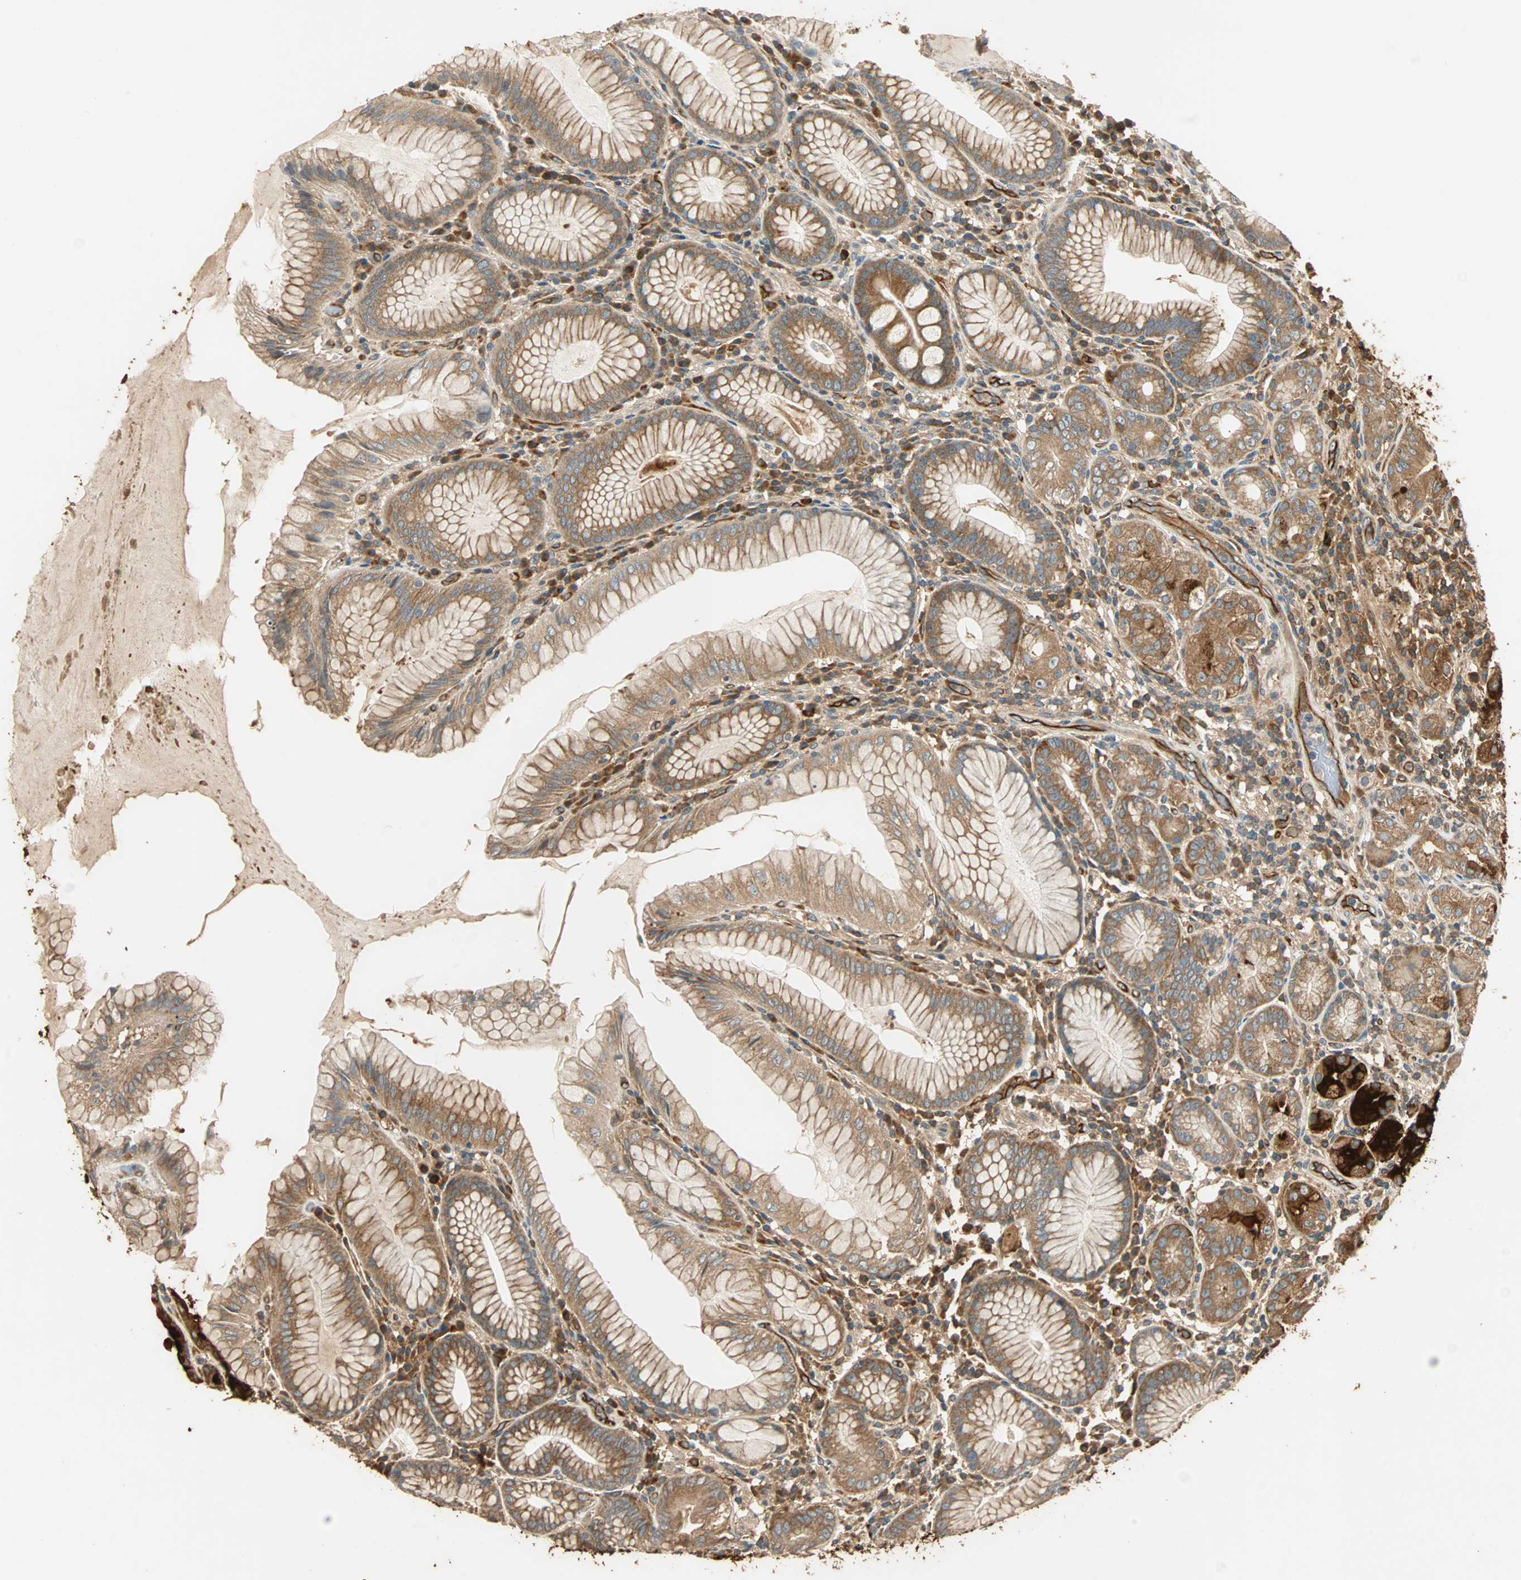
{"staining": {"intensity": "strong", "quantity": ">75%", "location": "cytoplasmic/membranous"}, "tissue": "stomach", "cell_type": "Glandular cells", "image_type": "normal", "snomed": [{"axis": "morphology", "description": "Normal tissue, NOS"}, {"axis": "topography", "description": "Stomach, lower"}], "caption": "Immunohistochemistry (IHC) of normal human stomach displays high levels of strong cytoplasmic/membranous expression in approximately >75% of glandular cells. Nuclei are stained in blue.", "gene": "GALK1", "patient": {"sex": "female", "age": 76}}